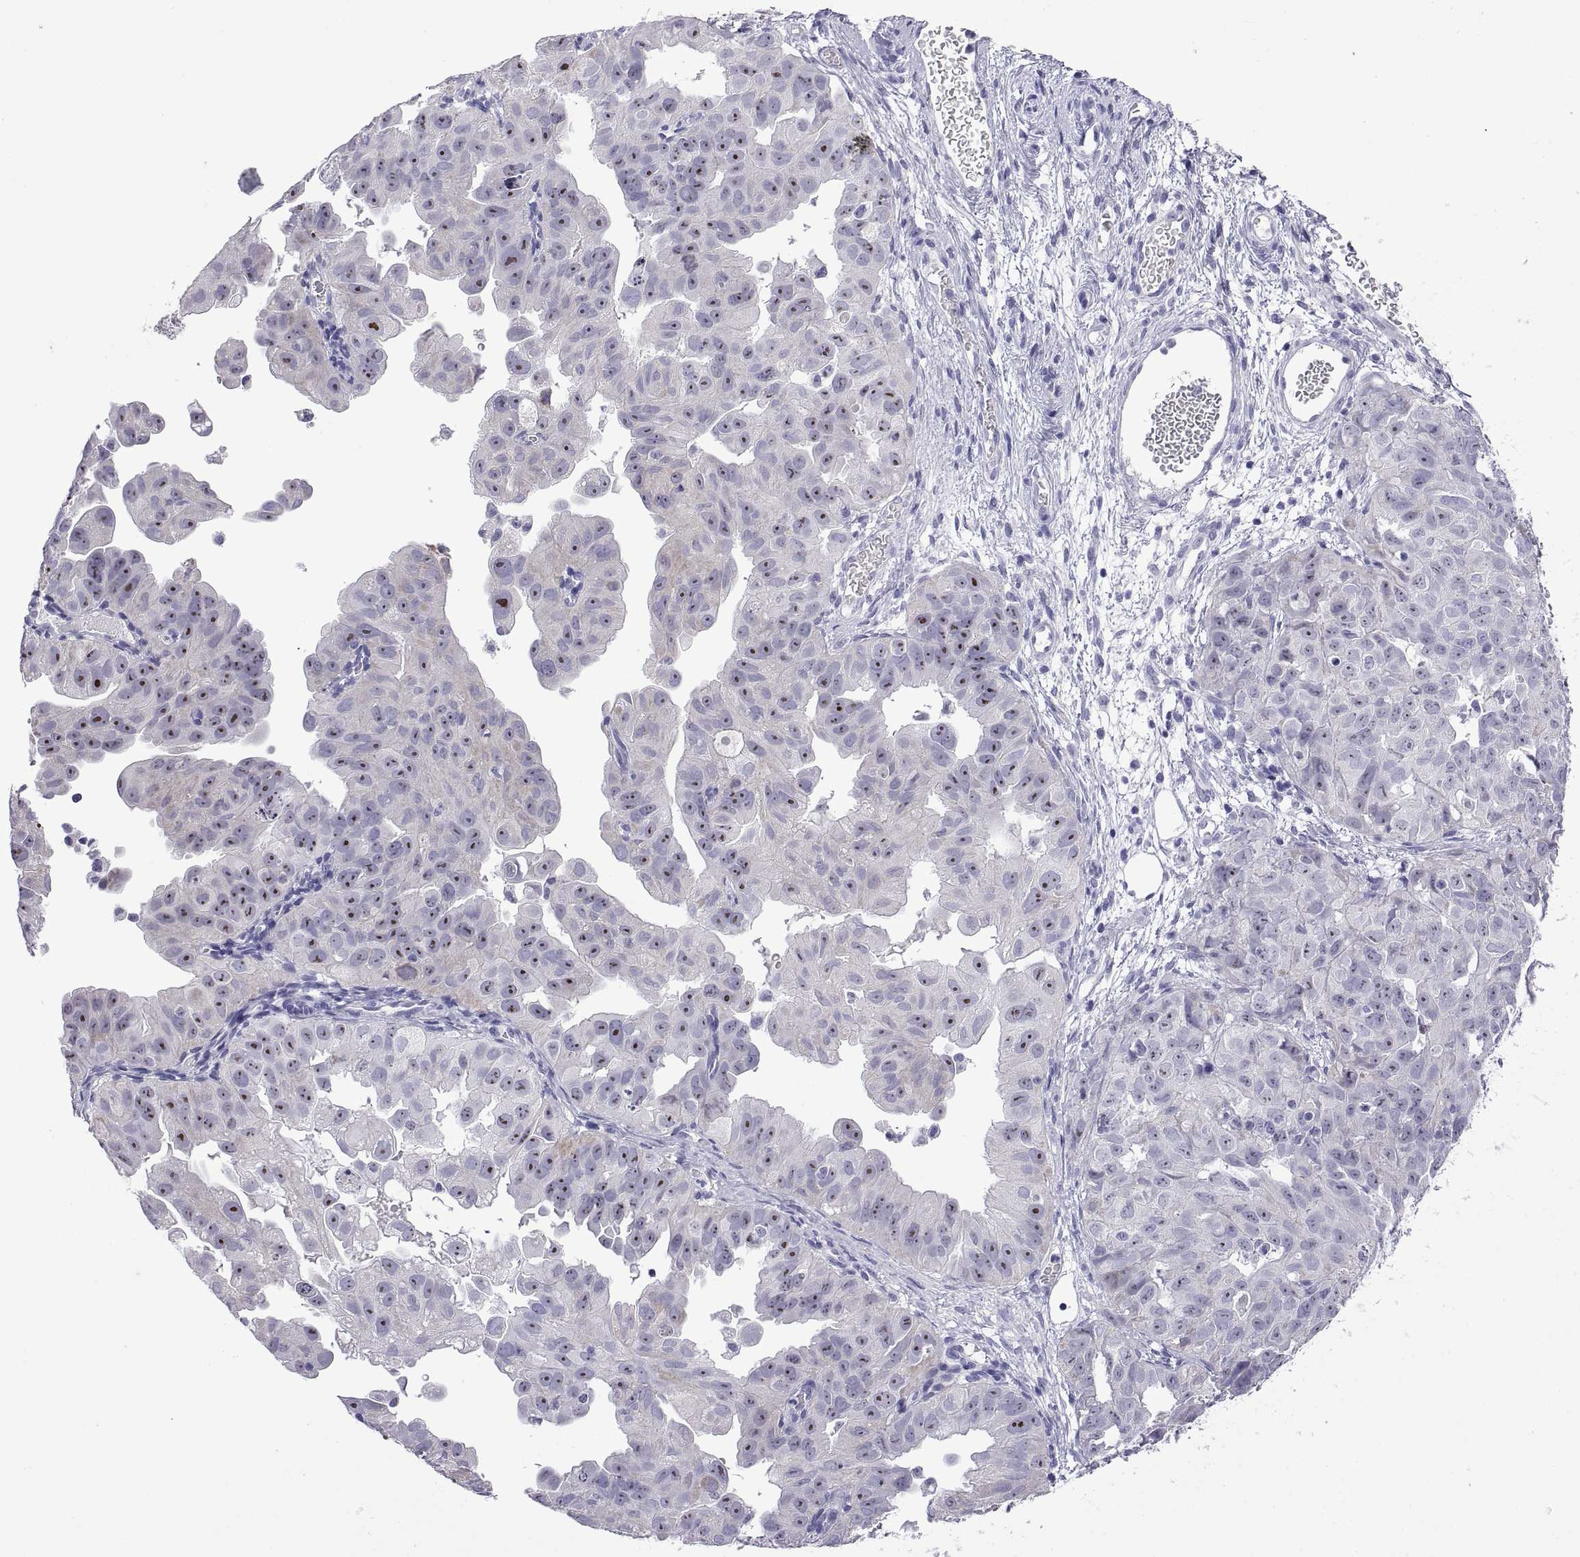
{"staining": {"intensity": "strong", "quantity": "25%-75%", "location": "nuclear"}, "tissue": "ovarian cancer", "cell_type": "Tumor cells", "image_type": "cancer", "snomed": [{"axis": "morphology", "description": "Carcinoma, endometroid"}, {"axis": "topography", "description": "Ovary"}], "caption": "Ovarian endometroid carcinoma stained with DAB (3,3'-diaminobenzidine) immunohistochemistry (IHC) exhibits high levels of strong nuclear staining in about 25%-75% of tumor cells.", "gene": "VSX2", "patient": {"sex": "female", "age": 85}}